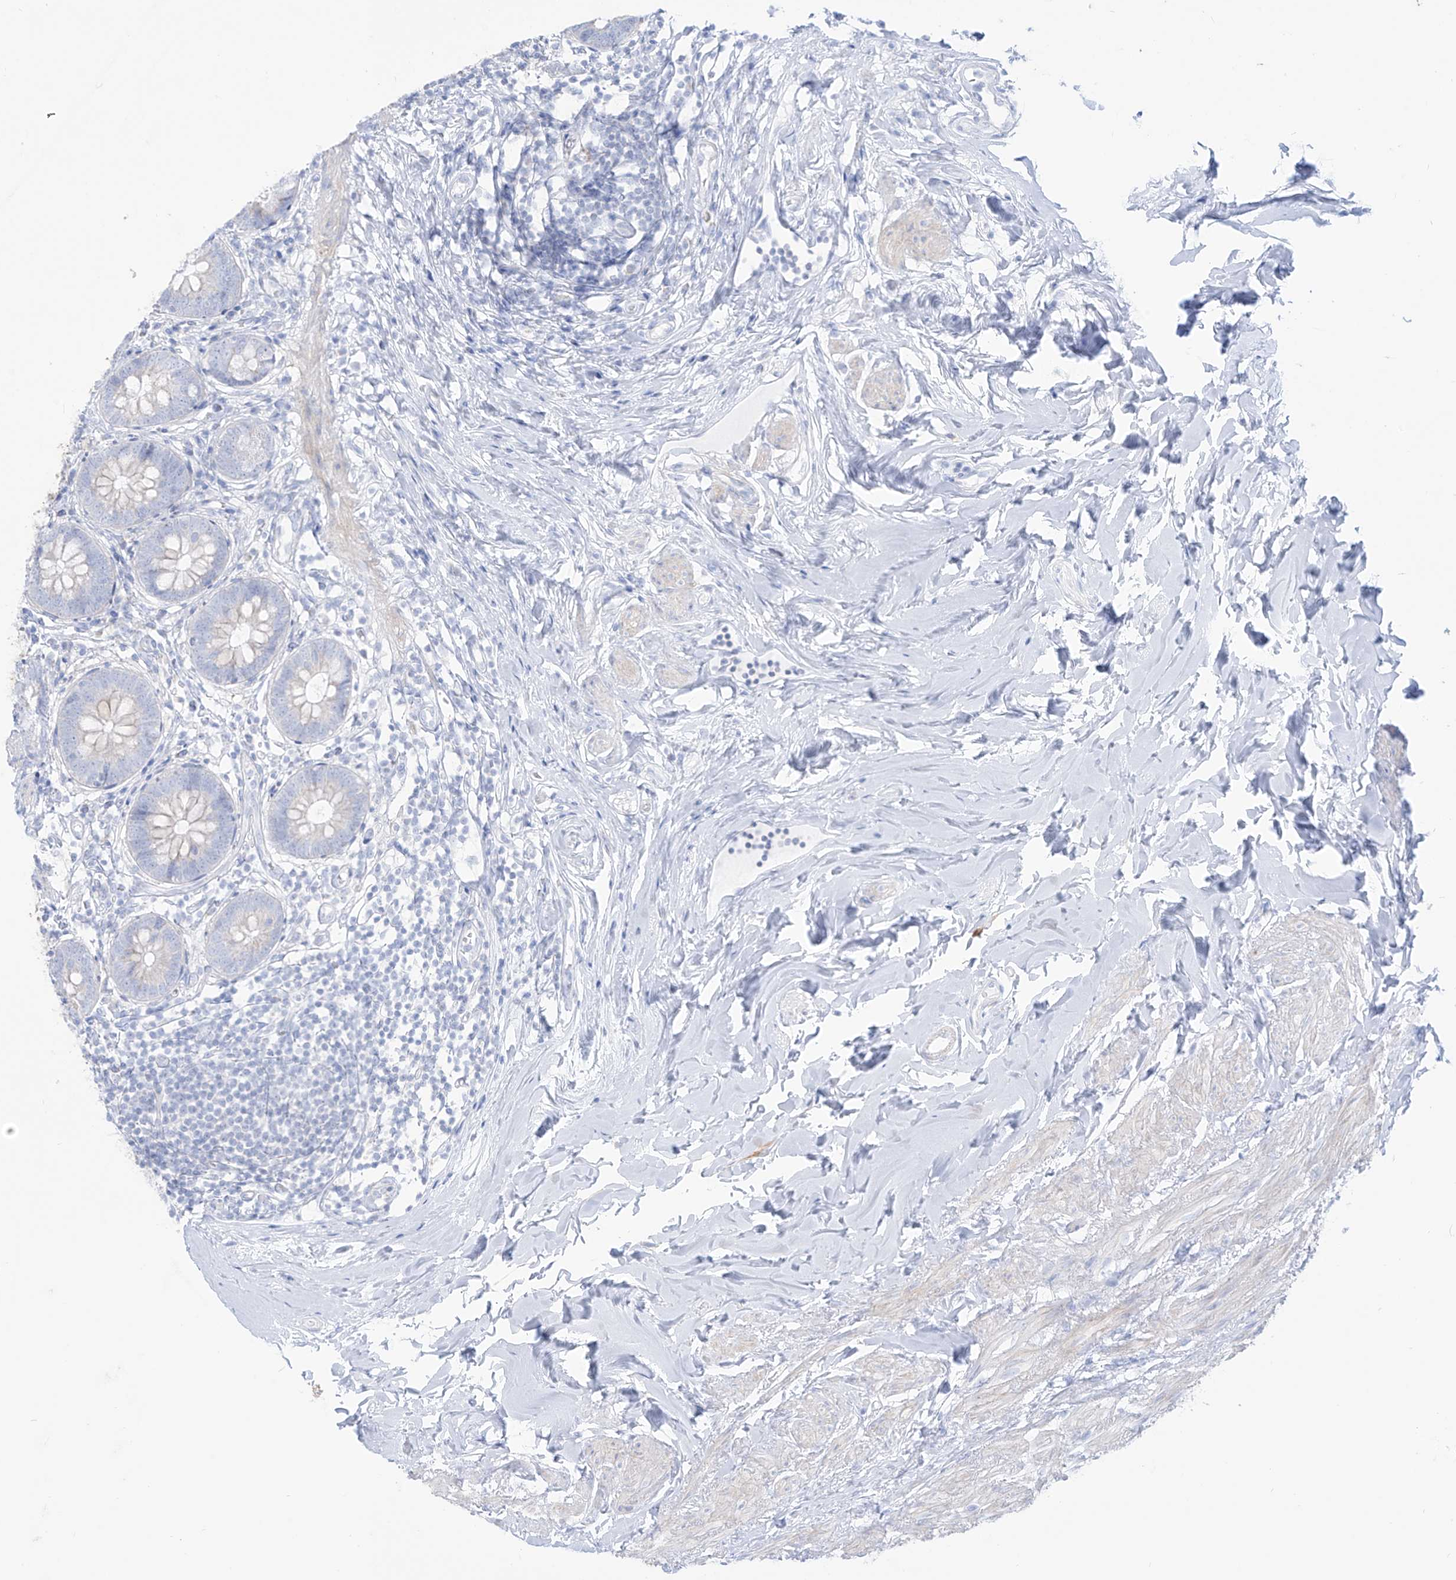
{"staining": {"intensity": "strong", "quantity": "<25%", "location": "cytoplasmic/membranous"}, "tissue": "appendix", "cell_type": "Glandular cells", "image_type": "normal", "snomed": [{"axis": "morphology", "description": "Normal tissue, NOS"}, {"axis": "topography", "description": "Appendix"}], "caption": "About <25% of glandular cells in benign appendix show strong cytoplasmic/membranous protein positivity as visualized by brown immunohistochemical staining.", "gene": "SLC26A3", "patient": {"sex": "female", "age": 62}}